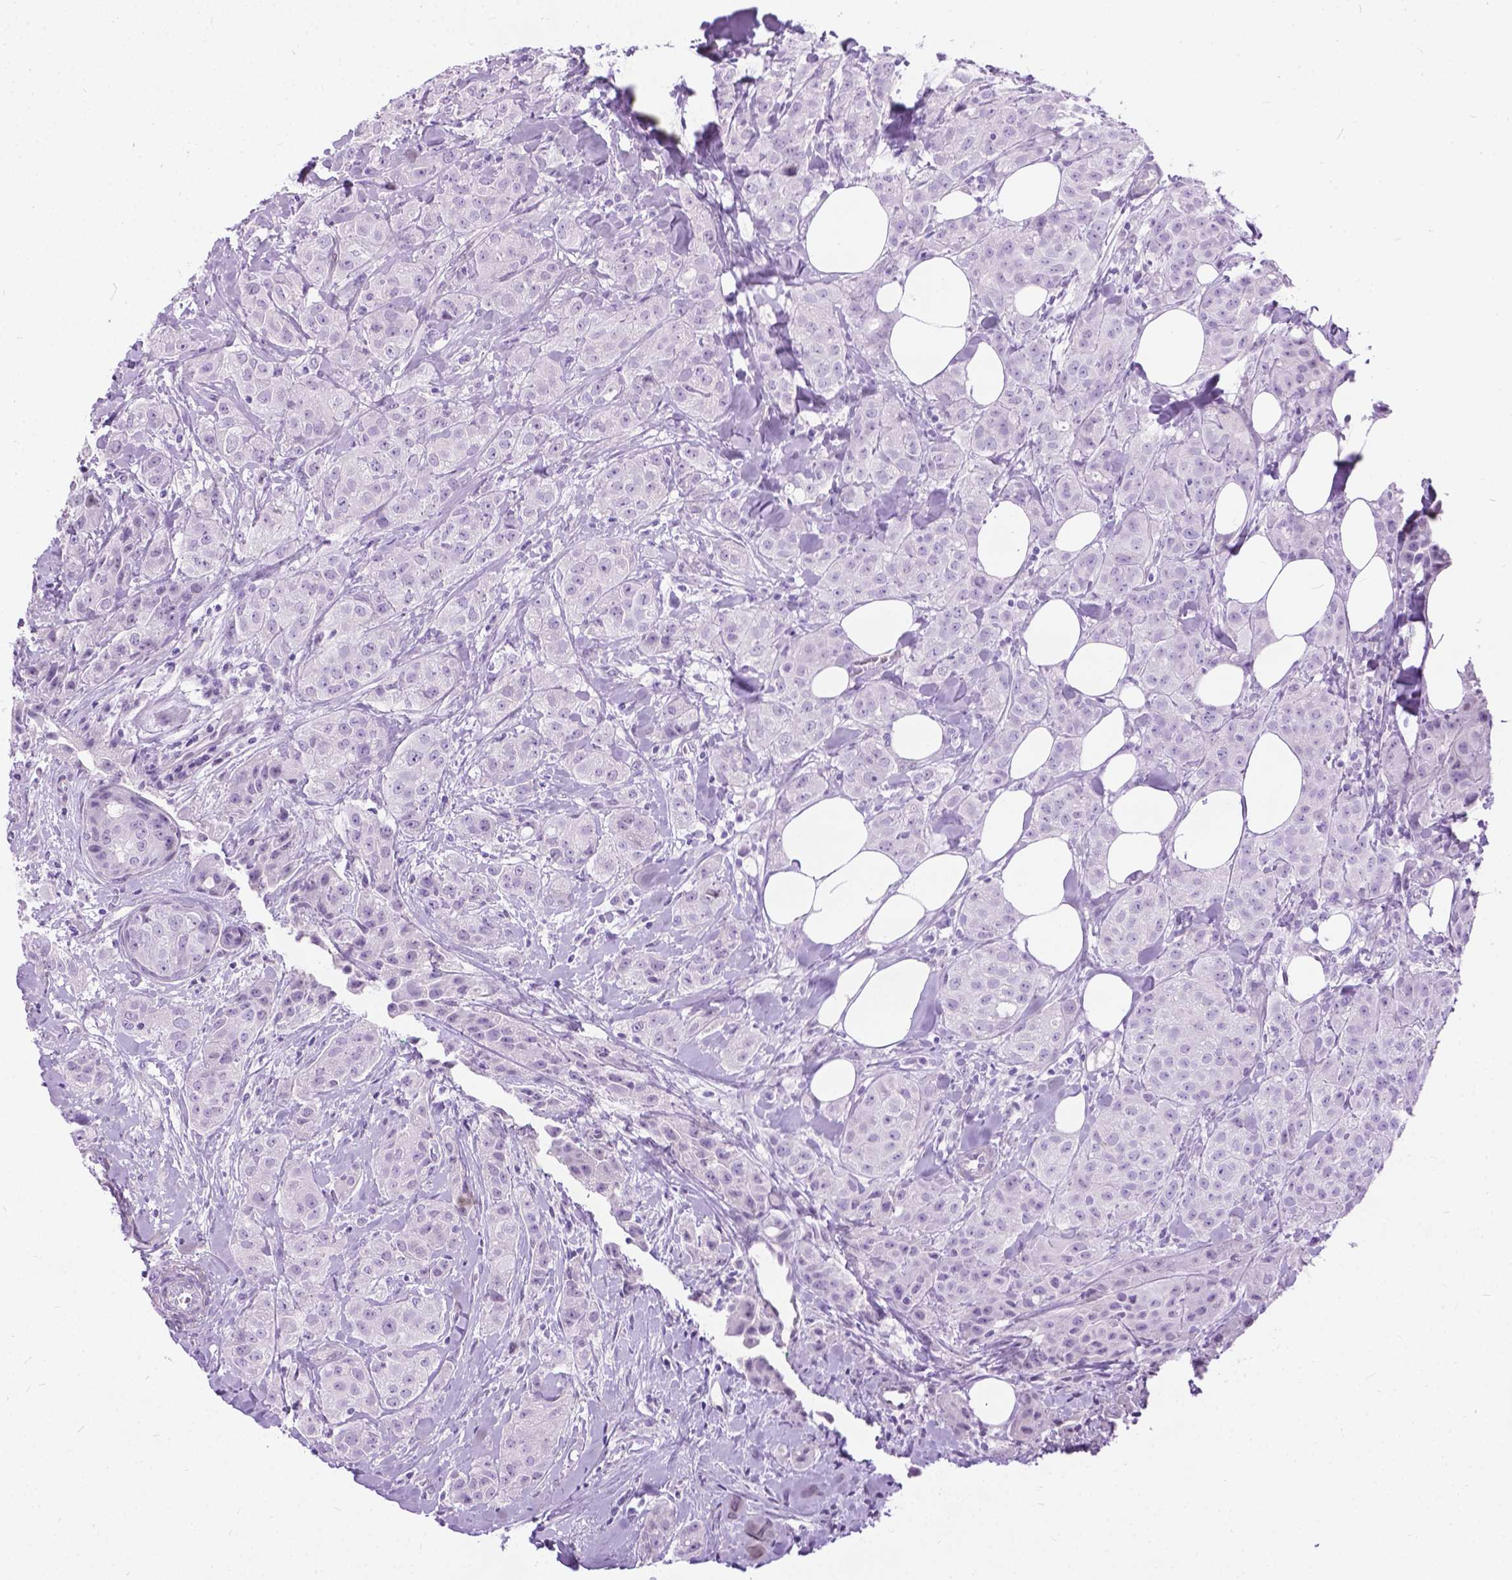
{"staining": {"intensity": "negative", "quantity": "none", "location": "none"}, "tissue": "breast cancer", "cell_type": "Tumor cells", "image_type": "cancer", "snomed": [{"axis": "morphology", "description": "Duct carcinoma"}, {"axis": "topography", "description": "Breast"}], "caption": "Immunohistochemistry (IHC) micrograph of infiltrating ductal carcinoma (breast) stained for a protein (brown), which exhibits no positivity in tumor cells.", "gene": "PROB1", "patient": {"sex": "female", "age": 43}}